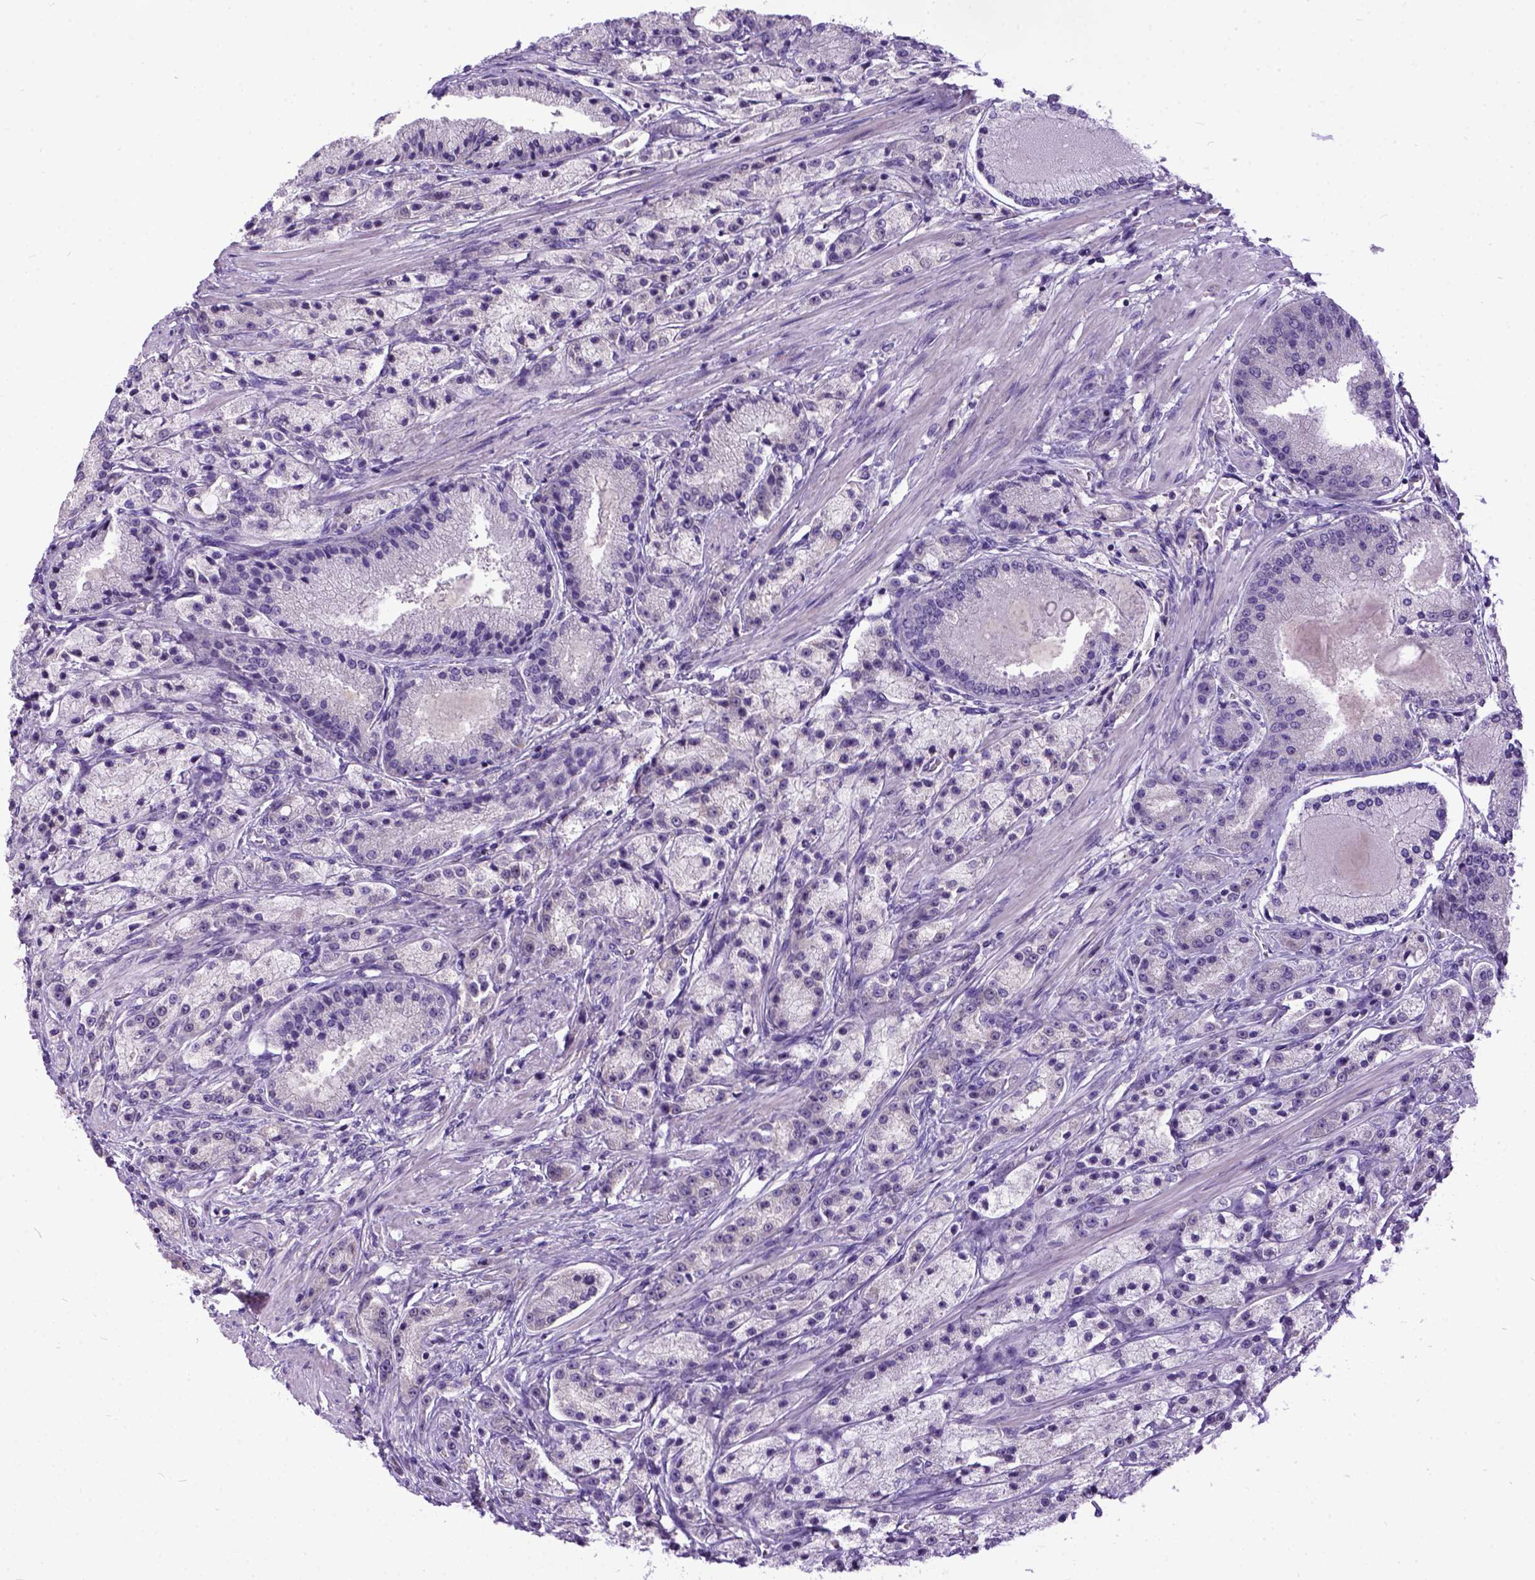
{"staining": {"intensity": "negative", "quantity": "none", "location": "none"}, "tissue": "prostate cancer", "cell_type": "Tumor cells", "image_type": "cancer", "snomed": [{"axis": "morphology", "description": "Adenocarcinoma, High grade"}, {"axis": "topography", "description": "Prostate"}], "caption": "There is no significant staining in tumor cells of prostate high-grade adenocarcinoma.", "gene": "NEK5", "patient": {"sex": "male", "age": 67}}